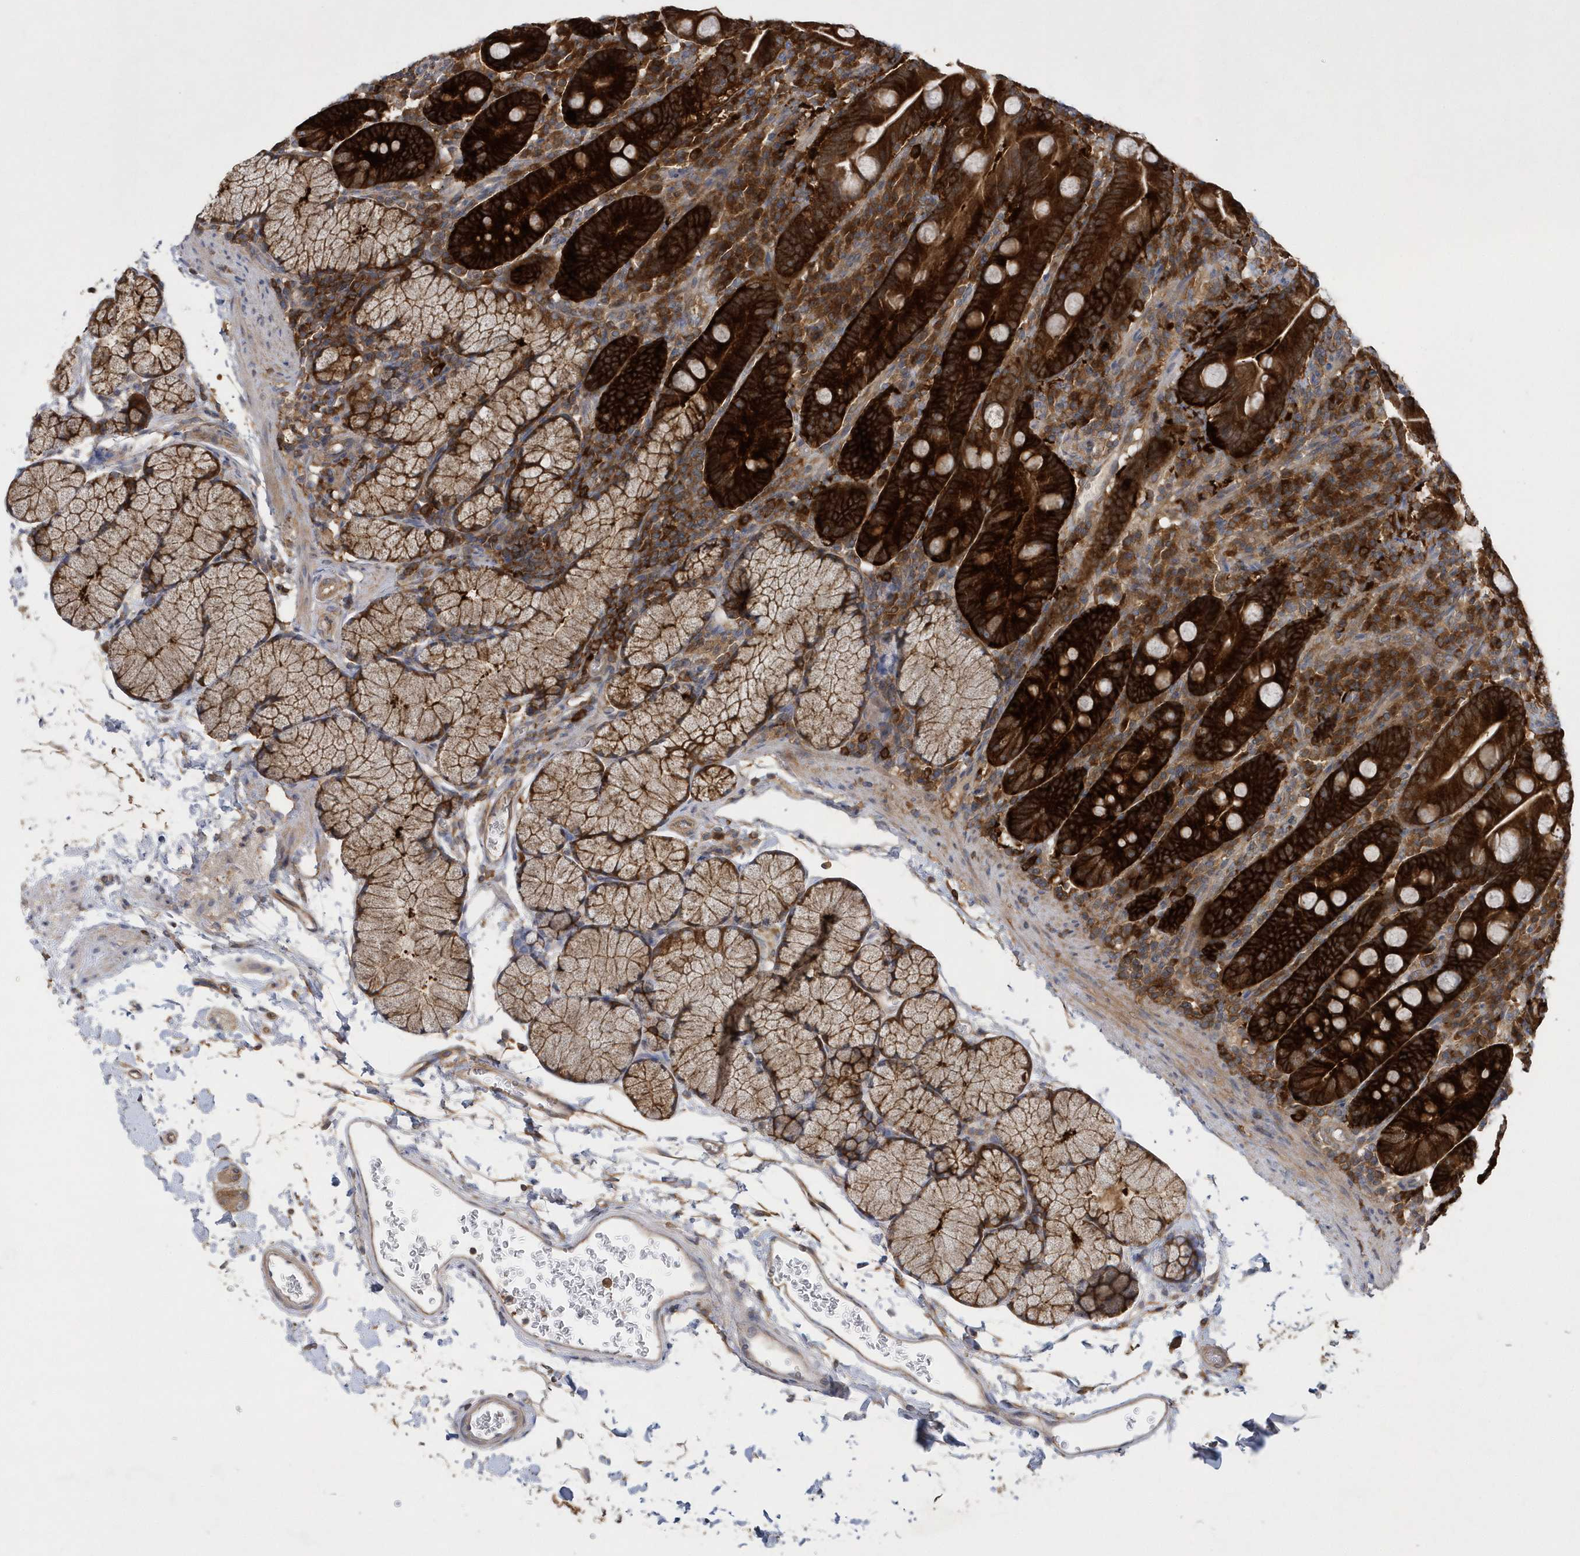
{"staining": {"intensity": "strong", "quantity": ">75%", "location": "cytoplasmic/membranous"}, "tissue": "duodenum", "cell_type": "Glandular cells", "image_type": "normal", "snomed": [{"axis": "morphology", "description": "Normal tissue, NOS"}, {"axis": "topography", "description": "Duodenum"}], "caption": "Protein staining demonstrates strong cytoplasmic/membranous expression in approximately >75% of glandular cells in normal duodenum. Immunohistochemistry stains the protein in brown and the nuclei are stained blue.", "gene": "PAICS", "patient": {"sex": "male", "age": 35}}